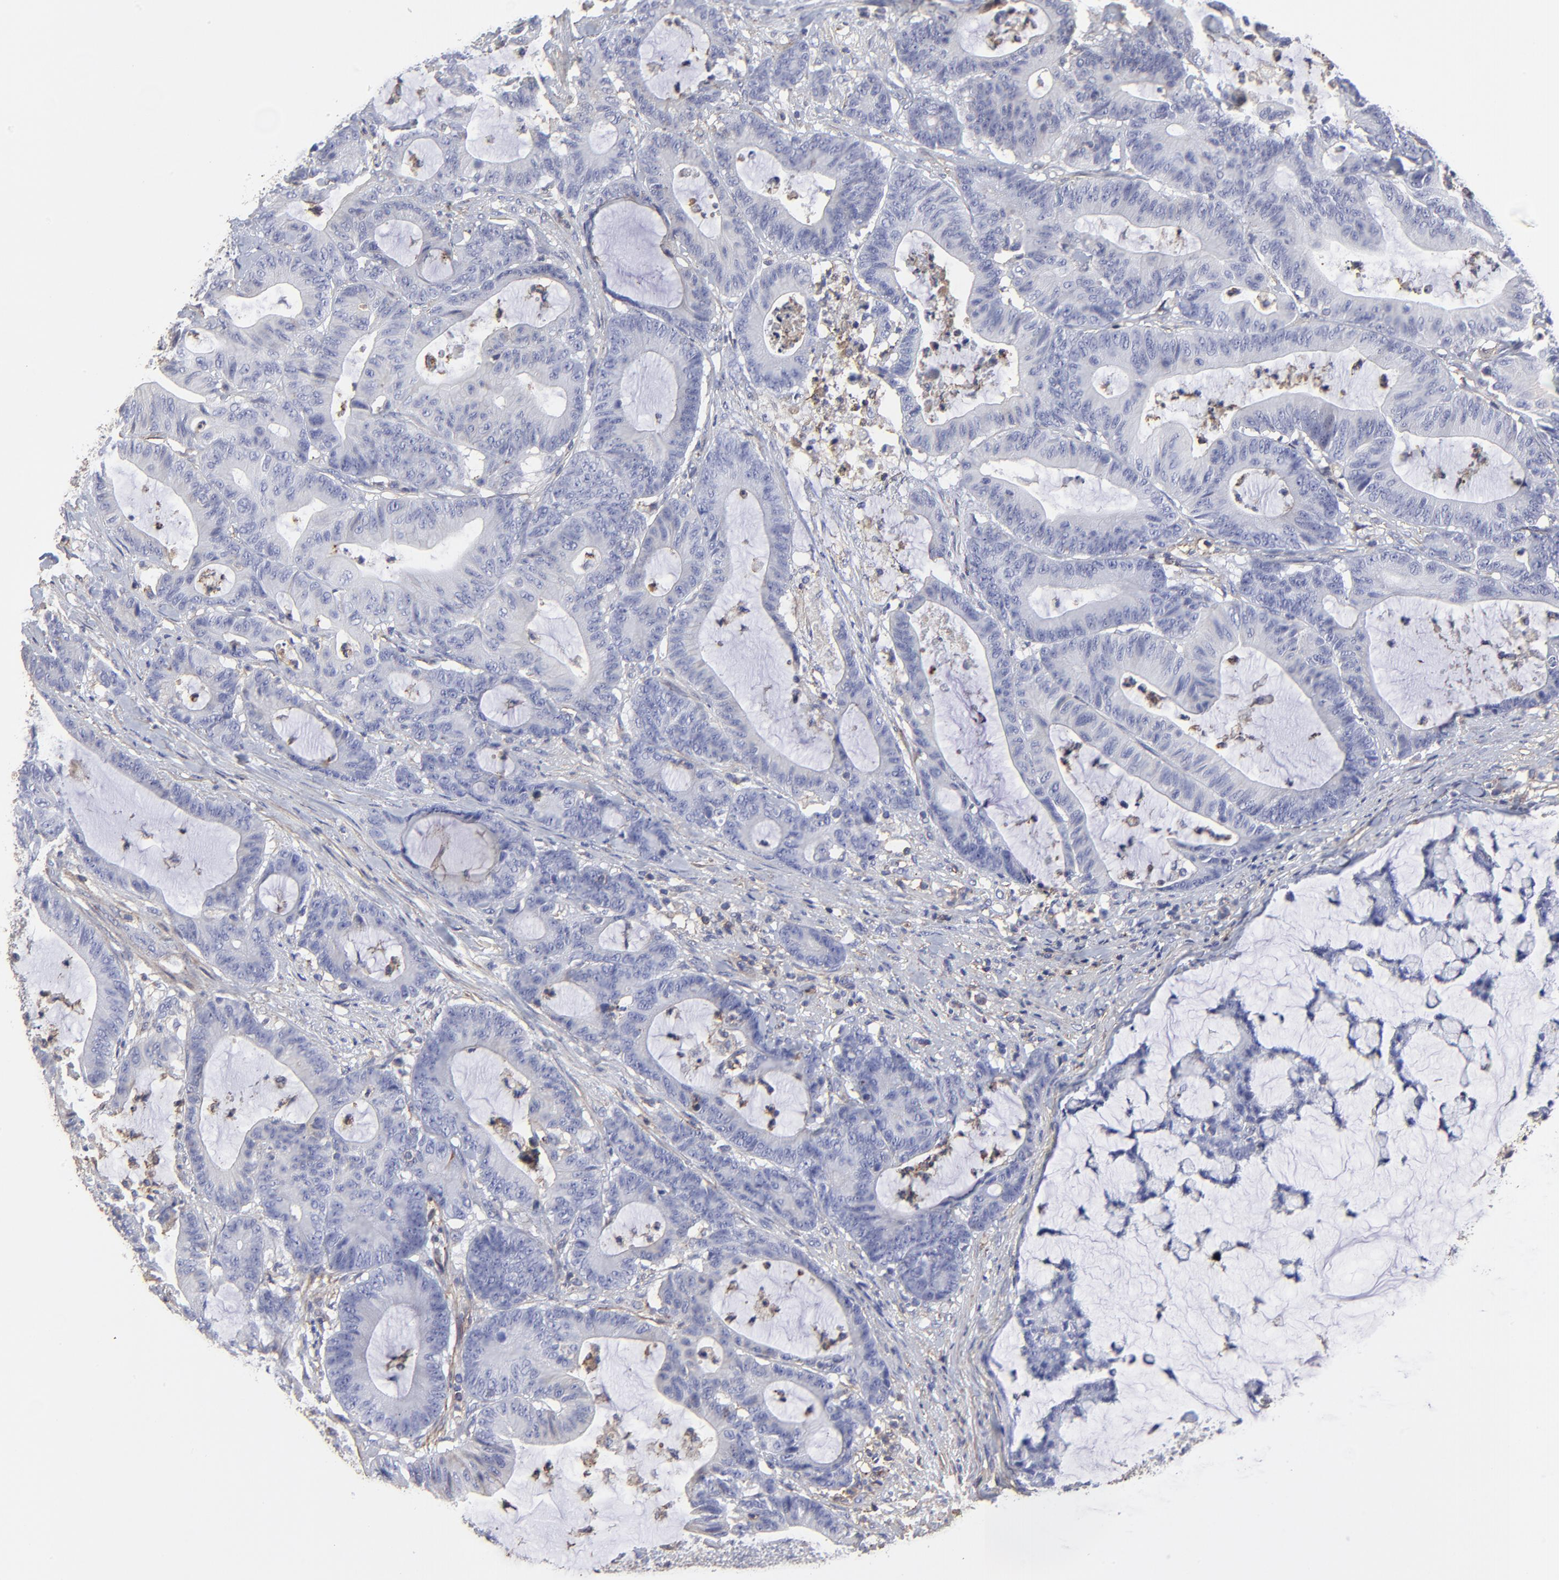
{"staining": {"intensity": "negative", "quantity": "none", "location": "none"}, "tissue": "colorectal cancer", "cell_type": "Tumor cells", "image_type": "cancer", "snomed": [{"axis": "morphology", "description": "Adenocarcinoma, NOS"}, {"axis": "topography", "description": "Colon"}], "caption": "Immunohistochemical staining of adenocarcinoma (colorectal) demonstrates no significant positivity in tumor cells.", "gene": "ANXA6", "patient": {"sex": "female", "age": 84}}